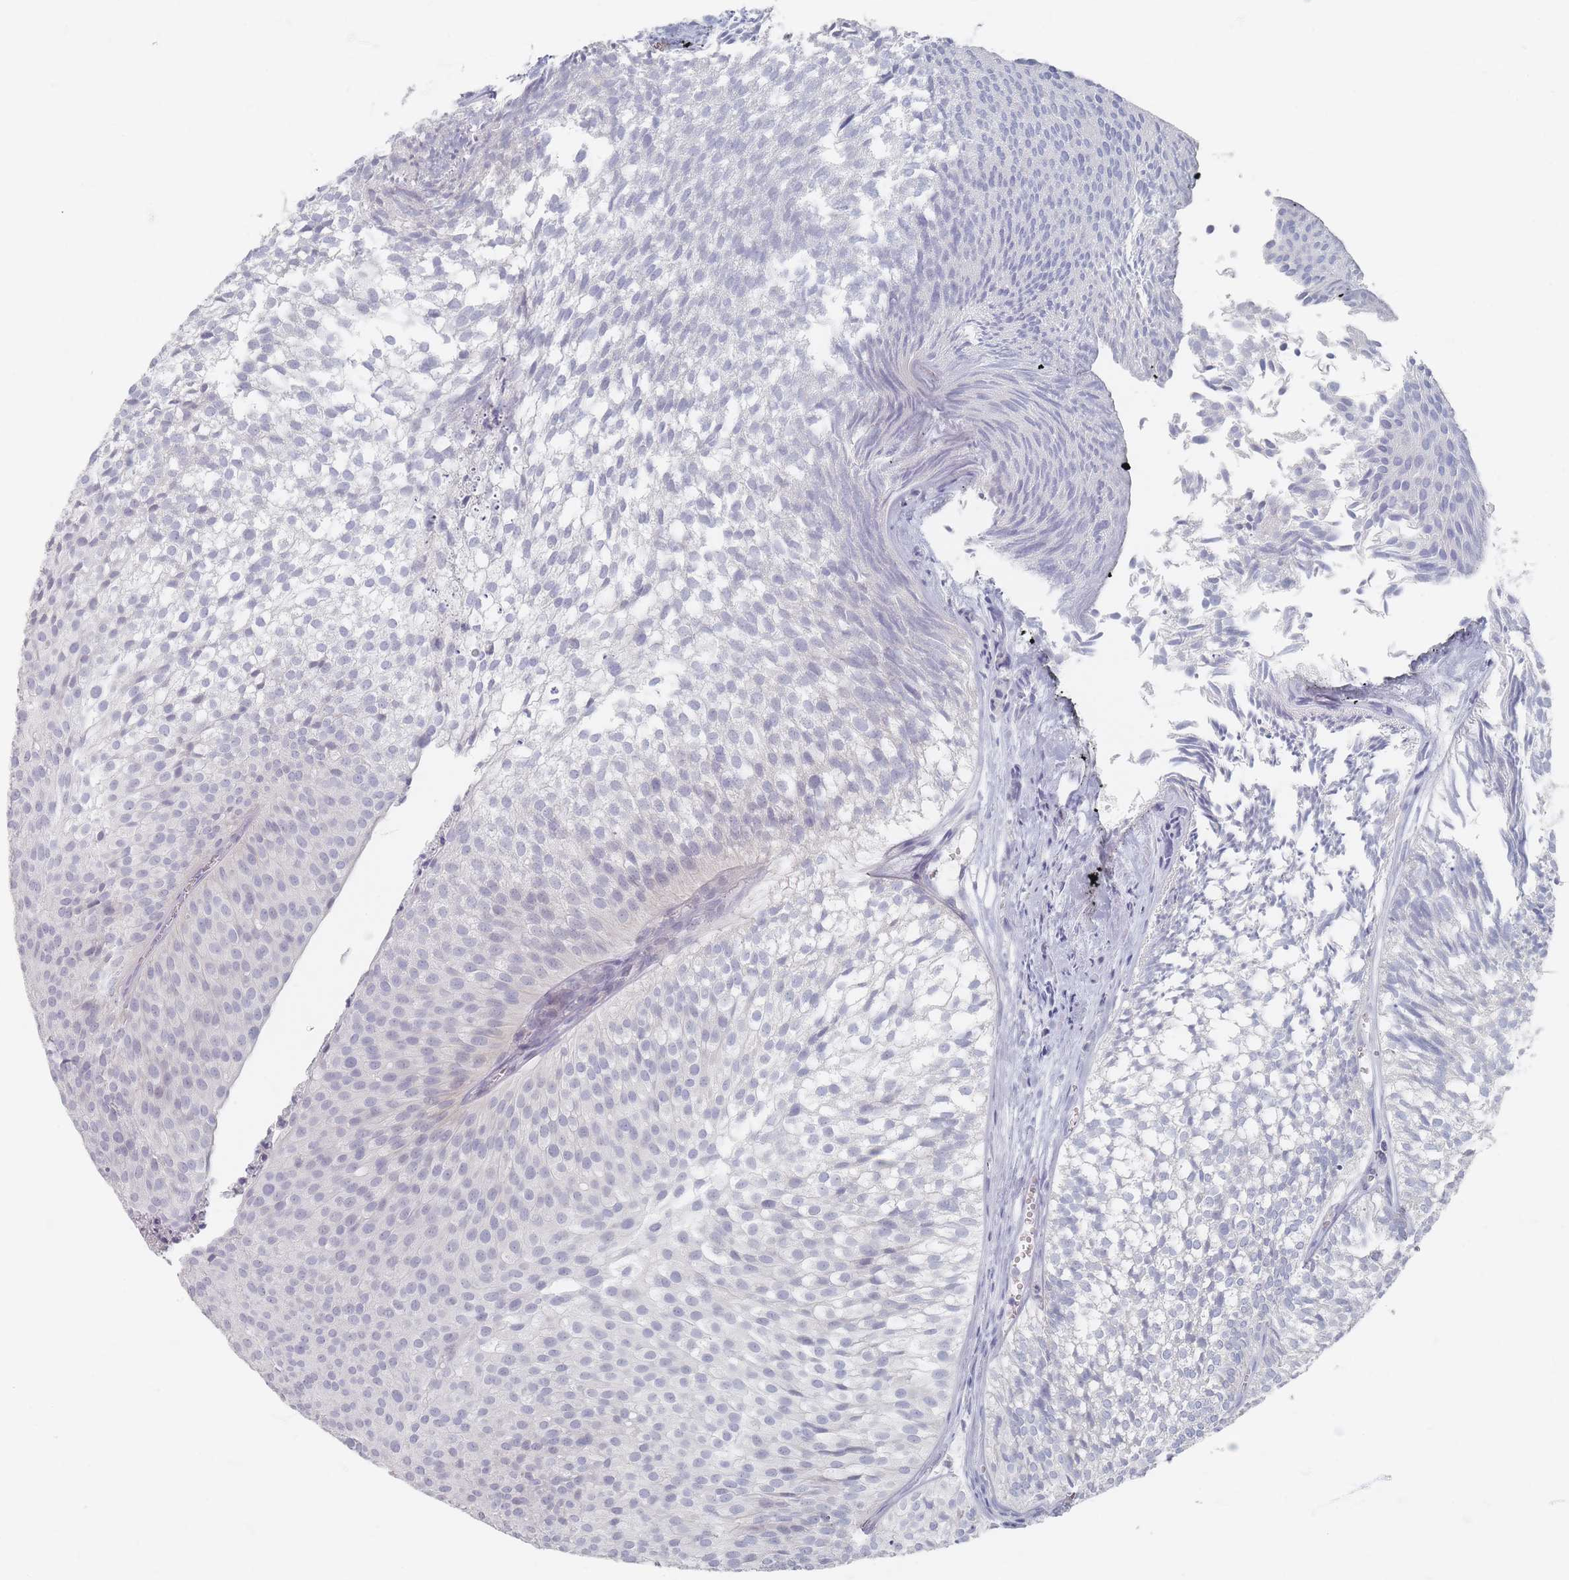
{"staining": {"intensity": "negative", "quantity": "none", "location": "none"}, "tissue": "urothelial cancer", "cell_type": "Tumor cells", "image_type": "cancer", "snomed": [{"axis": "morphology", "description": "Urothelial carcinoma, Low grade"}, {"axis": "topography", "description": "Urinary bladder"}], "caption": "Immunohistochemical staining of human urothelial cancer shows no significant positivity in tumor cells.", "gene": "CD37", "patient": {"sex": "male", "age": 91}}